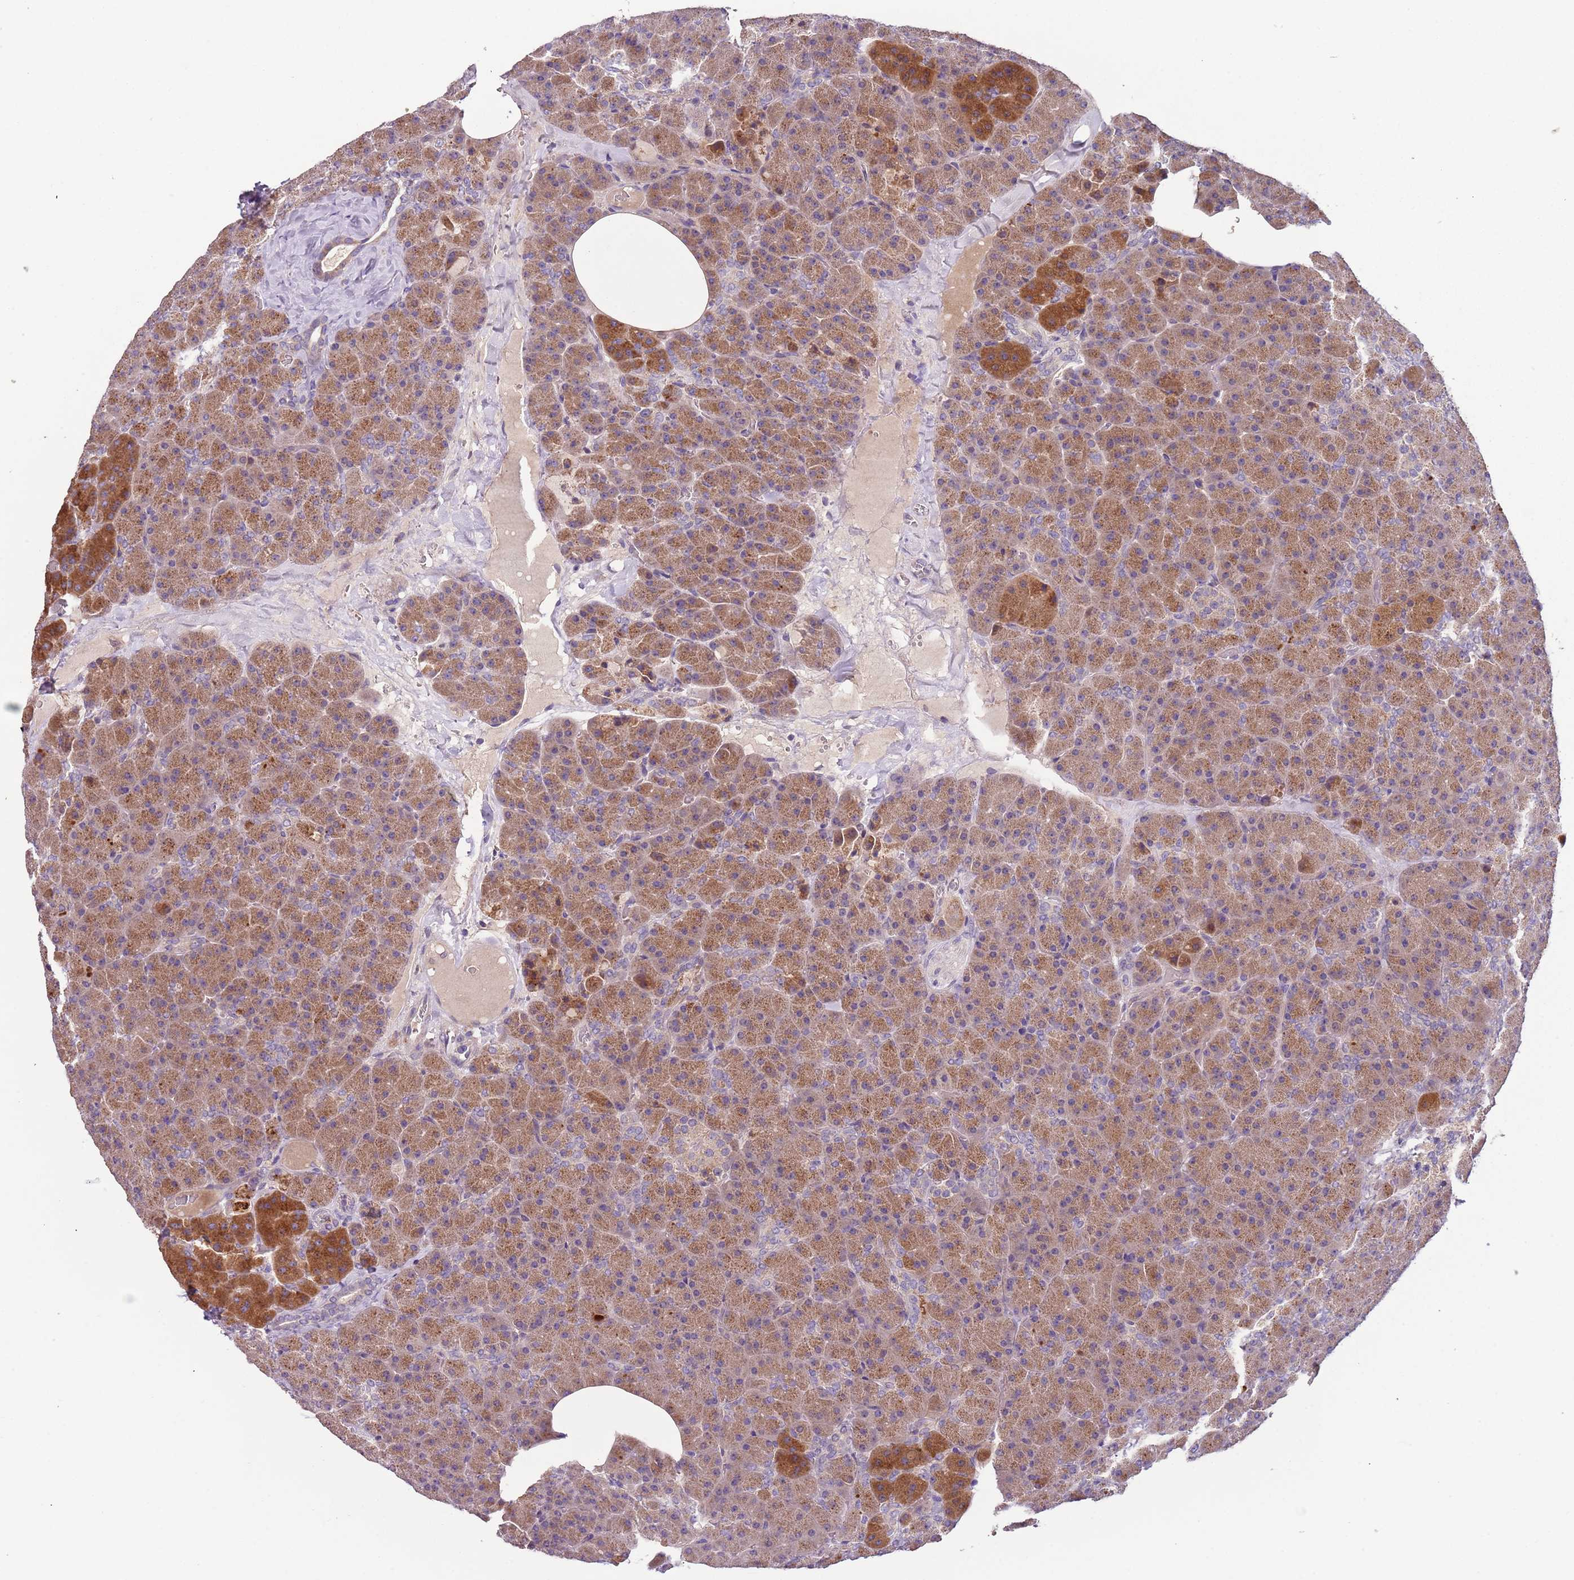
{"staining": {"intensity": "moderate", "quantity": ">75%", "location": "cytoplasmic/membranous"}, "tissue": "pancreas", "cell_type": "Exocrine glandular cells", "image_type": "normal", "snomed": [{"axis": "morphology", "description": "Normal tissue, NOS"}, {"axis": "morphology", "description": "Carcinoid, malignant, NOS"}, {"axis": "topography", "description": "Pancreas"}], "caption": "Immunohistochemical staining of normal human pancreas shows moderate cytoplasmic/membranous protein staining in about >75% of exocrine glandular cells. (DAB IHC with brightfield microscopy, high magnification).", "gene": "FECH", "patient": {"sex": "female", "age": 35}}